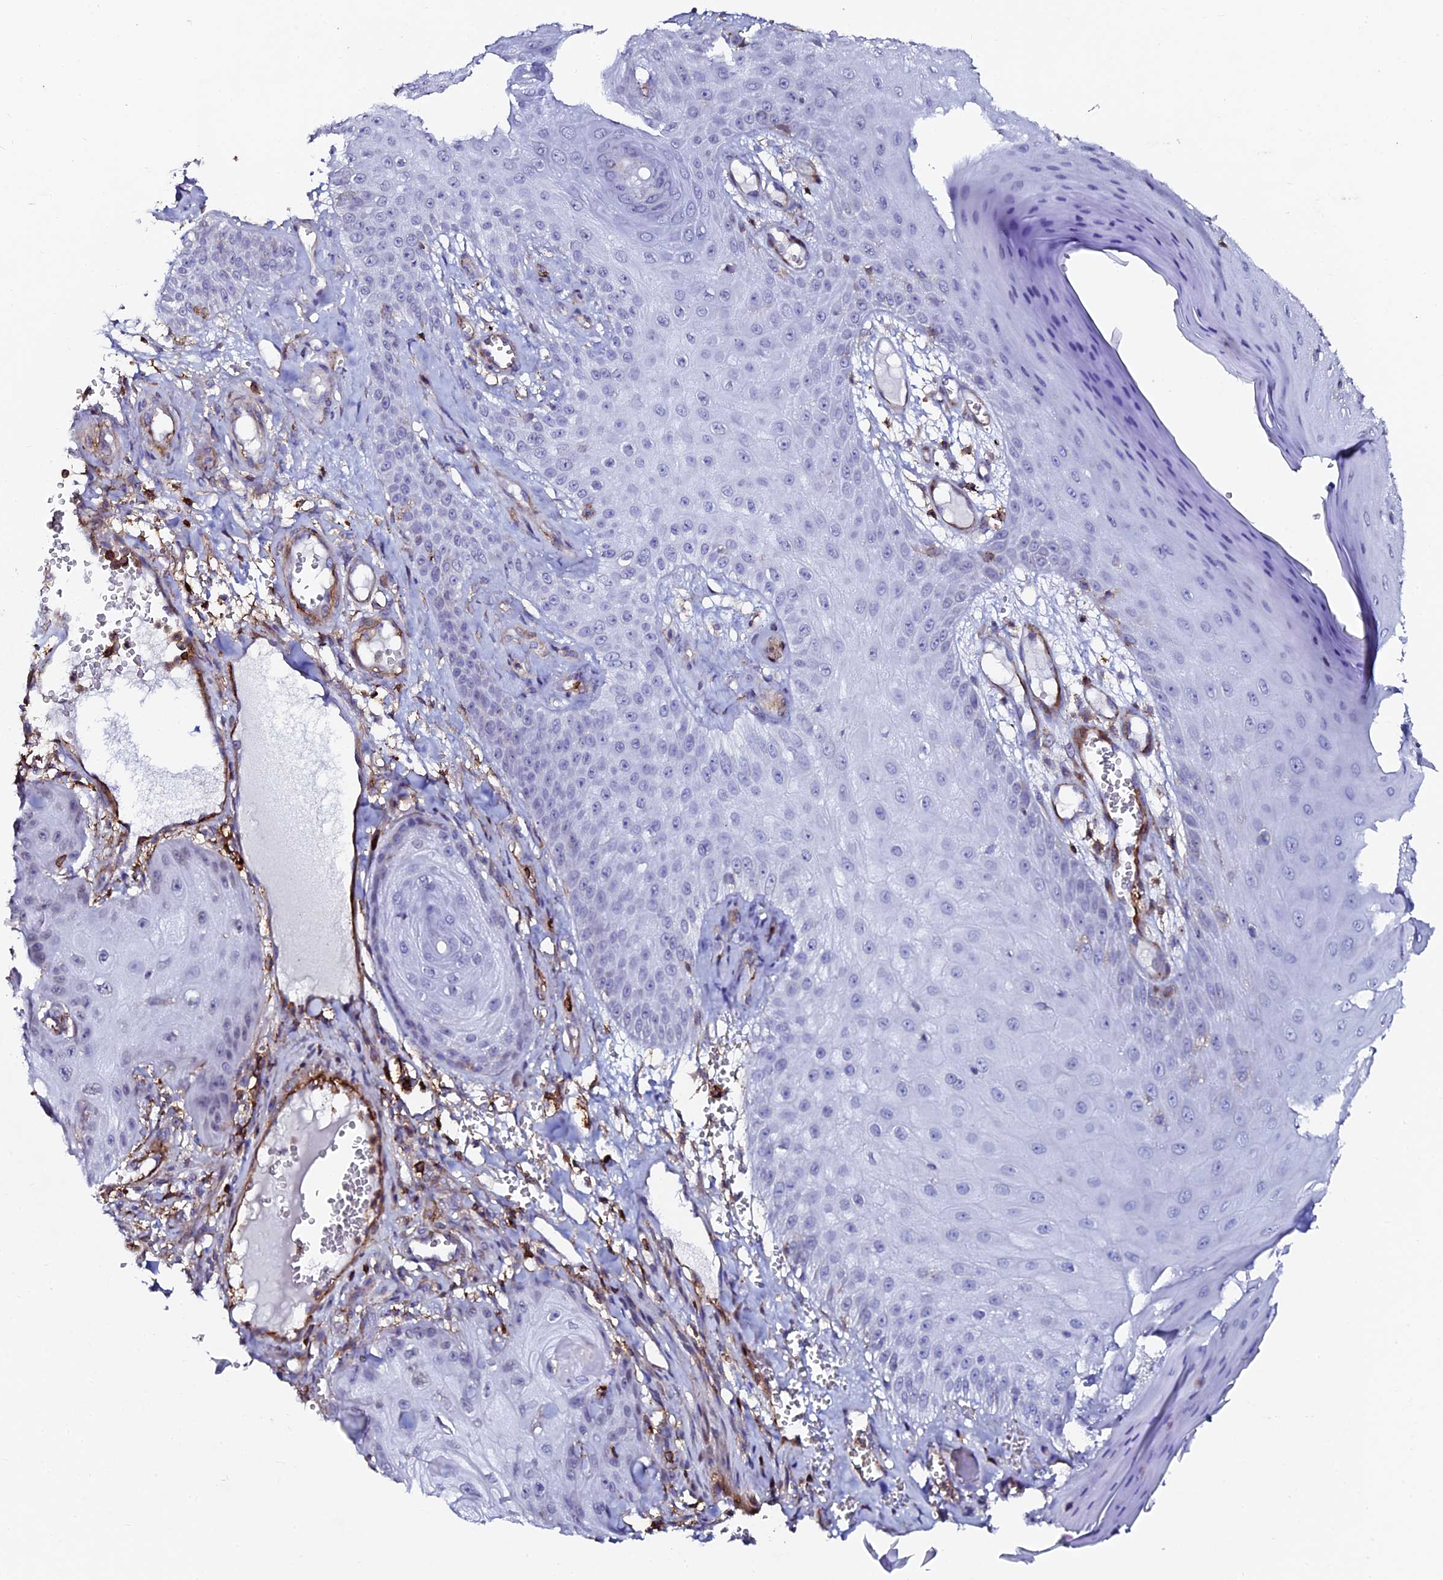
{"staining": {"intensity": "negative", "quantity": "none", "location": "none"}, "tissue": "skin cancer", "cell_type": "Tumor cells", "image_type": "cancer", "snomed": [{"axis": "morphology", "description": "Squamous cell carcinoma, NOS"}, {"axis": "topography", "description": "Skin"}], "caption": "IHC micrograph of squamous cell carcinoma (skin) stained for a protein (brown), which exhibits no positivity in tumor cells. The staining was performed using DAB to visualize the protein expression in brown, while the nuclei were stained in blue with hematoxylin (Magnification: 20x).", "gene": "AAAS", "patient": {"sex": "male", "age": 74}}